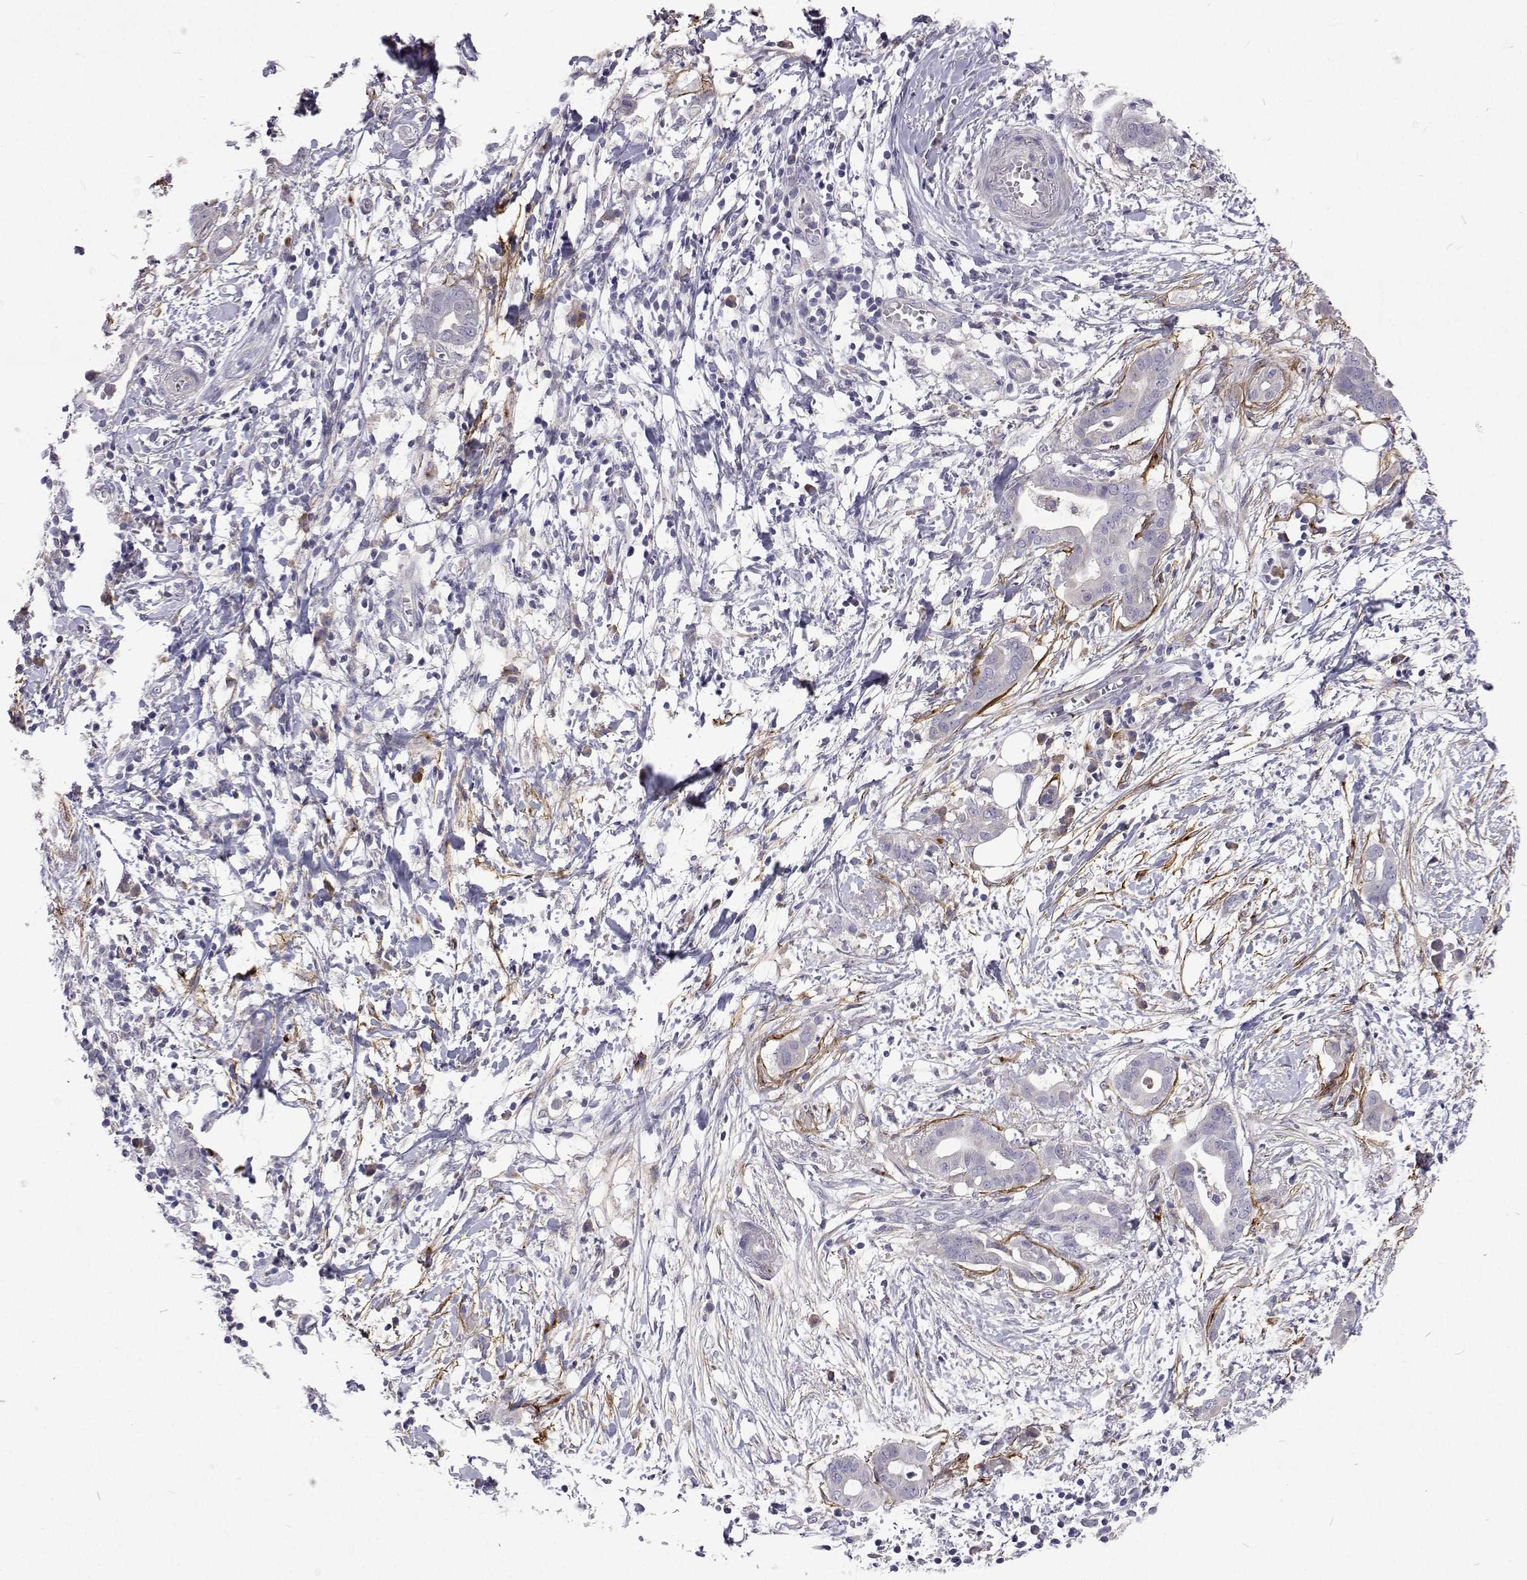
{"staining": {"intensity": "negative", "quantity": "none", "location": "none"}, "tissue": "pancreatic cancer", "cell_type": "Tumor cells", "image_type": "cancer", "snomed": [{"axis": "morphology", "description": "Adenocarcinoma, NOS"}, {"axis": "topography", "description": "Pancreas"}], "caption": "High magnification brightfield microscopy of adenocarcinoma (pancreatic) stained with DAB (brown) and counterstained with hematoxylin (blue): tumor cells show no significant staining.", "gene": "NPR3", "patient": {"sex": "male", "age": 61}}